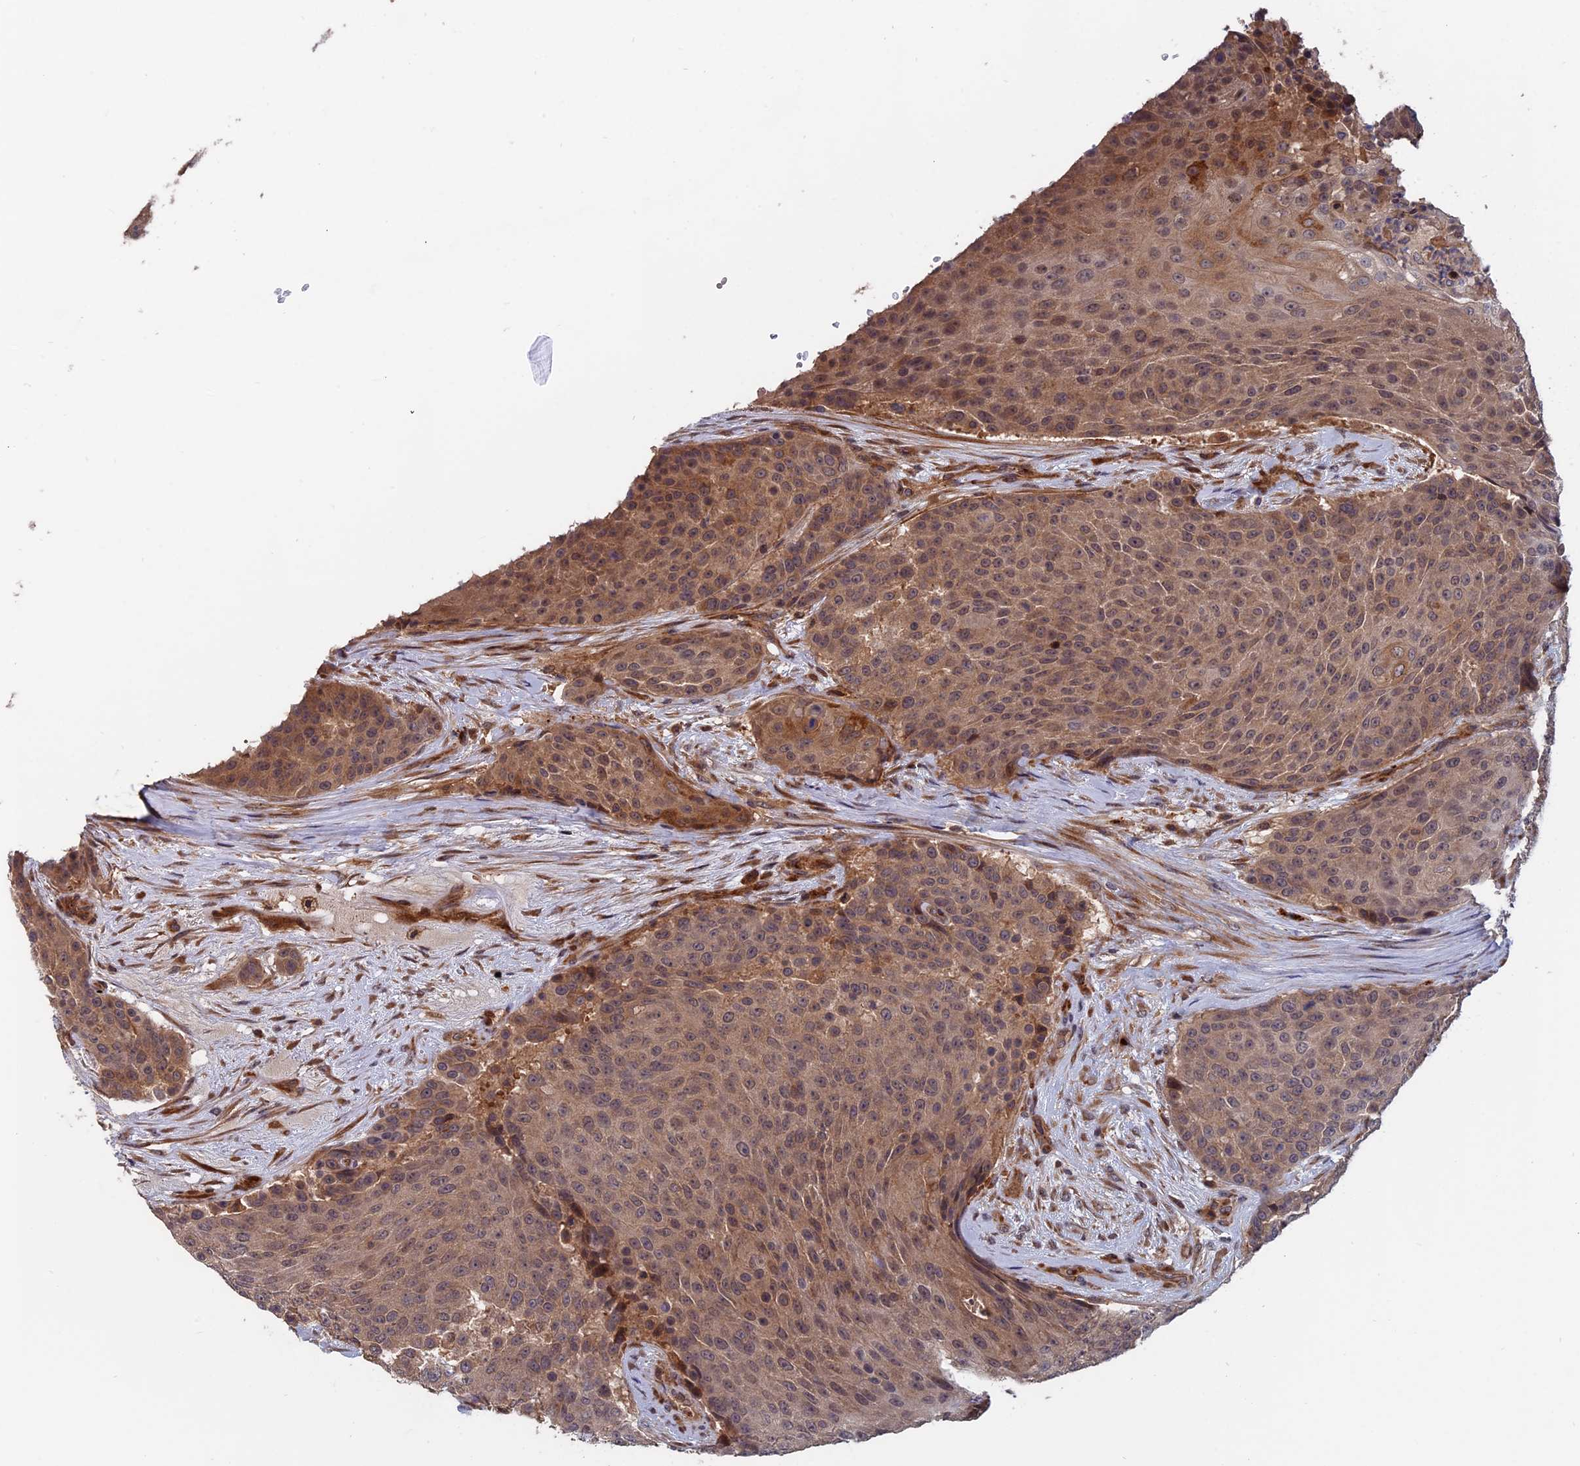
{"staining": {"intensity": "weak", "quantity": ">75%", "location": "cytoplasmic/membranous"}, "tissue": "urothelial cancer", "cell_type": "Tumor cells", "image_type": "cancer", "snomed": [{"axis": "morphology", "description": "Urothelial carcinoma, High grade"}, {"axis": "topography", "description": "Urinary bladder"}], "caption": "The photomicrograph exhibits staining of urothelial cancer, revealing weak cytoplasmic/membranous protein expression (brown color) within tumor cells.", "gene": "TRAPPC2L", "patient": {"sex": "female", "age": 63}}